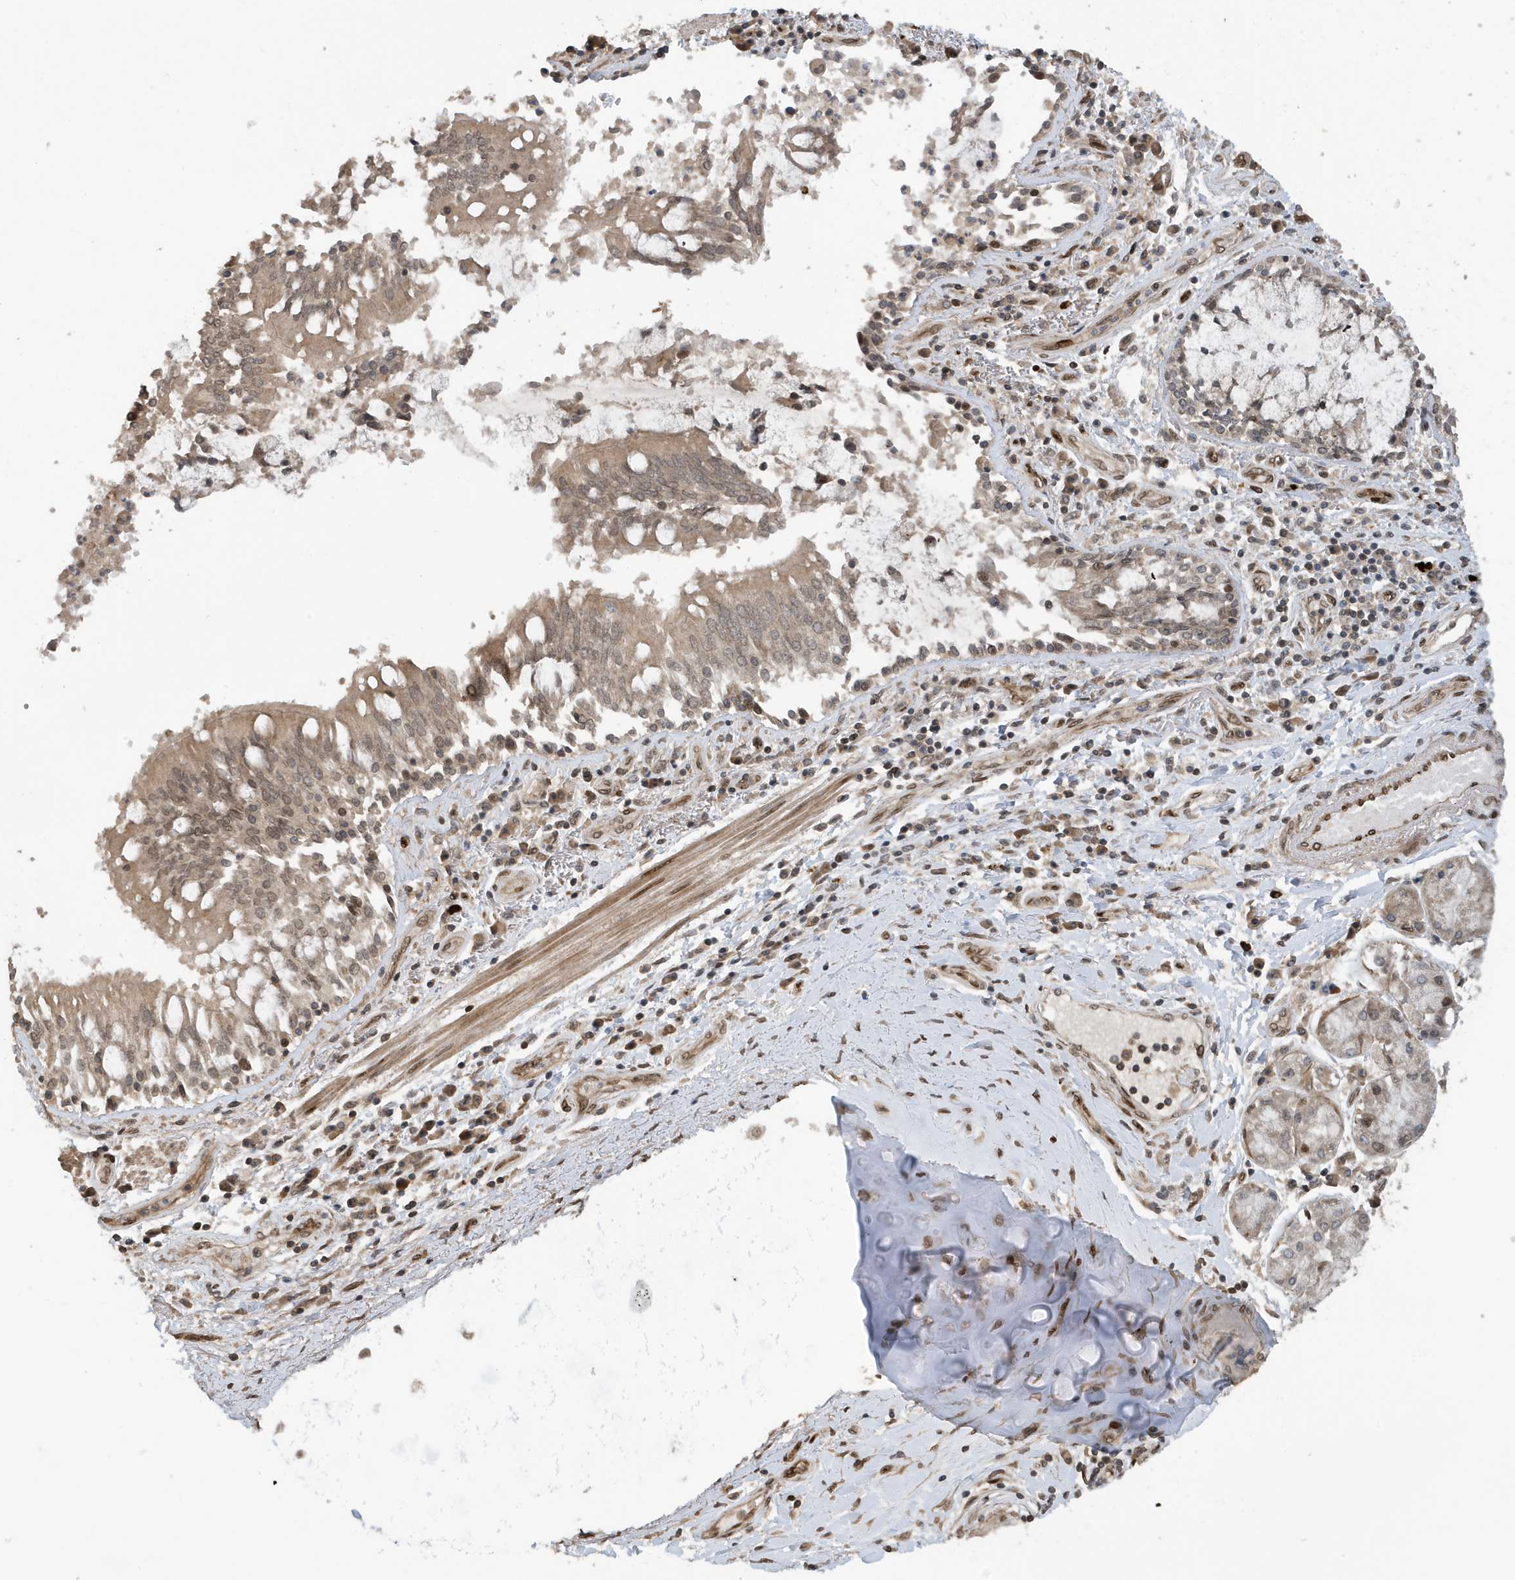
{"staining": {"intensity": "moderate", "quantity": ">75%", "location": "cytoplasmic/membranous,nuclear"}, "tissue": "adipose tissue", "cell_type": "Adipocytes", "image_type": "normal", "snomed": [{"axis": "morphology", "description": "Normal tissue, NOS"}, {"axis": "topography", "description": "Cartilage tissue"}, {"axis": "topography", "description": "Bronchus"}, {"axis": "topography", "description": "Lung"}, {"axis": "topography", "description": "Peripheral nerve tissue"}], "caption": "Protein staining reveals moderate cytoplasmic/membranous,nuclear staining in about >75% of adipocytes in unremarkable adipose tissue.", "gene": "DUSP18", "patient": {"sex": "female", "age": 49}}